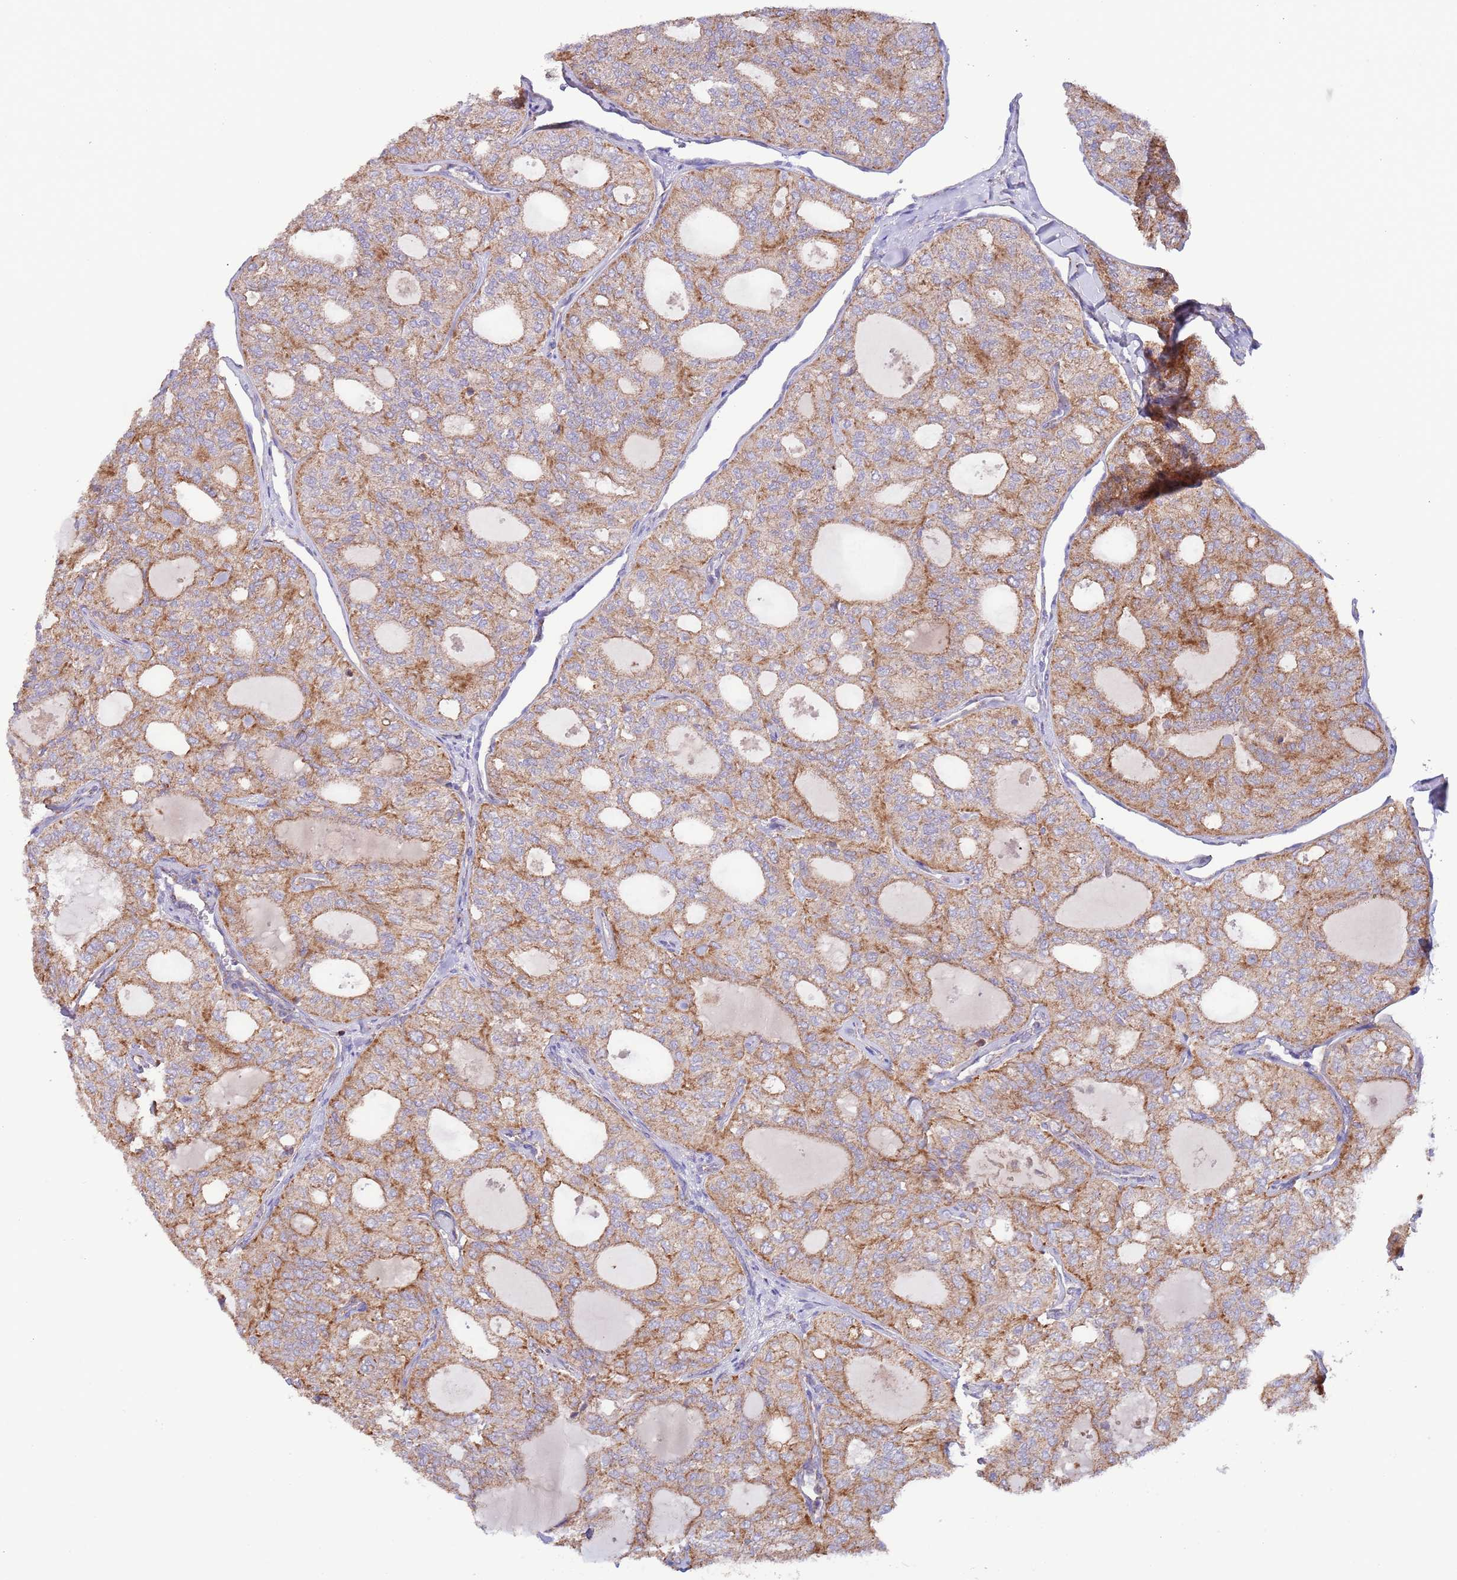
{"staining": {"intensity": "moderate", "quantity": ">75%", "location": "cytoplasmic/membranous"}, "tissue": "thyroid cancer", "cell_type": "Tumor cells", "image_type": "cancer", "snomed": [{"axis": "morphology", "description": "Follicular adenoma carcinoma, NOS"}, {"axis": "topography", "description": "Thyroid gland"}], "caption": "A high-resolution image shows immunohistochemistry staining of thyroid follicular adenoma carcinoma, which reveals moderate cytoplasmic/membranous expression in approximately >75% of tumor cells. (Brightfield microscopy of DAB IHC at high magnification).", "gene": "DNAJA3", "patient": {"sex": "male", "age": 75}}